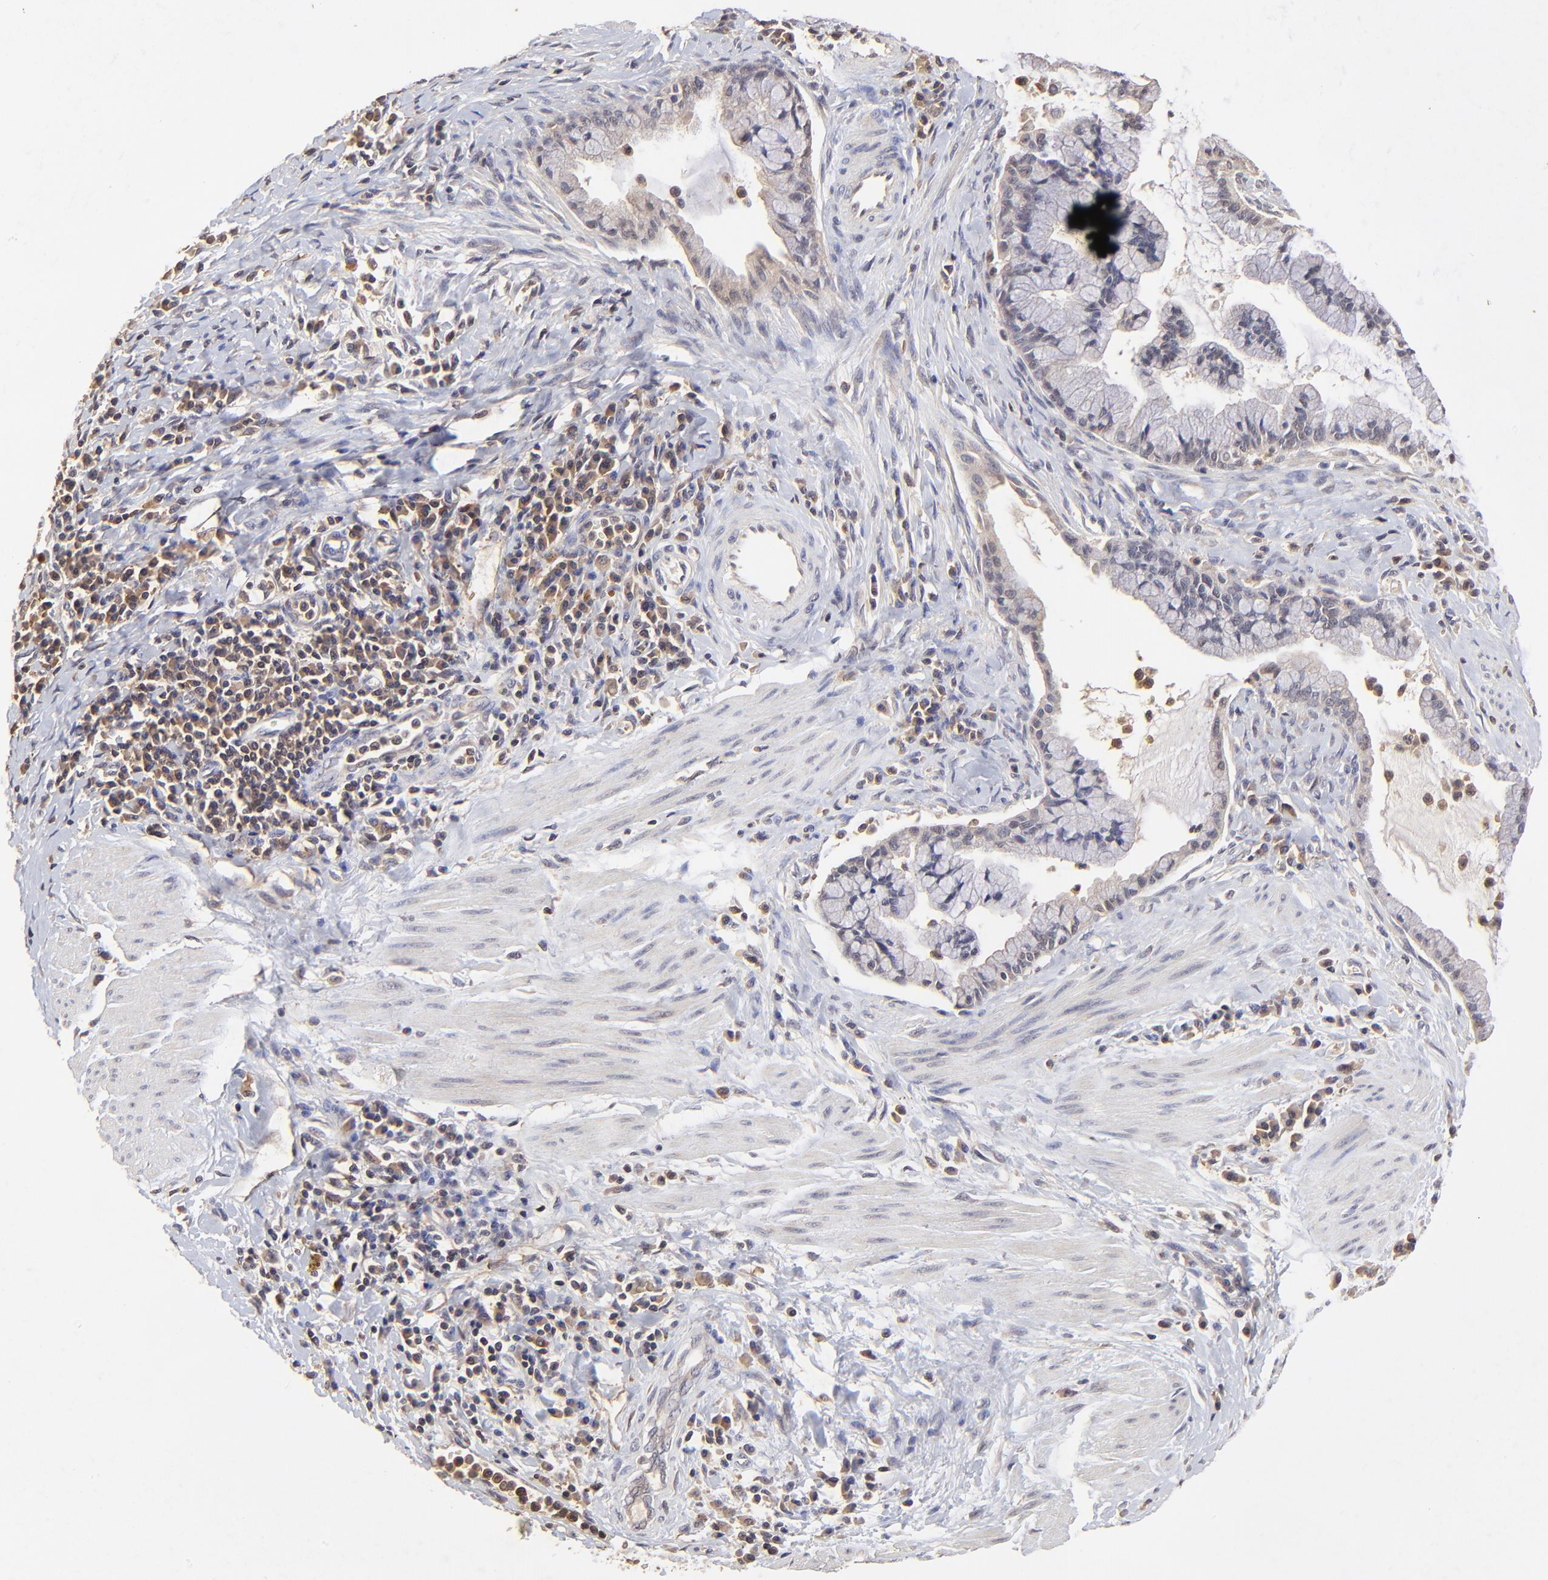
{"staining": {"intensity": "weak", "quantity": ">75%", "location": "cytoplasmic/membranous"}, "tissue": "pancreatic cancer", "cell_type": "Tumor cells", "image_type": "cancer", "snomed": [{"axis": "morphology", "description": "Adenocarcinoma, NOS"}, {"axis": "topography", "description": "Pancreas"}], "caption": "Immunohistochemistry (IHC) of human pancreatic cancer (adenocarcinoma) displays low levels of weak cytoplasmic/membranous positivity in approximately >75% of tumor cells.", "gene": "STON2", "patient": {"sex": "male", "age": 59}}